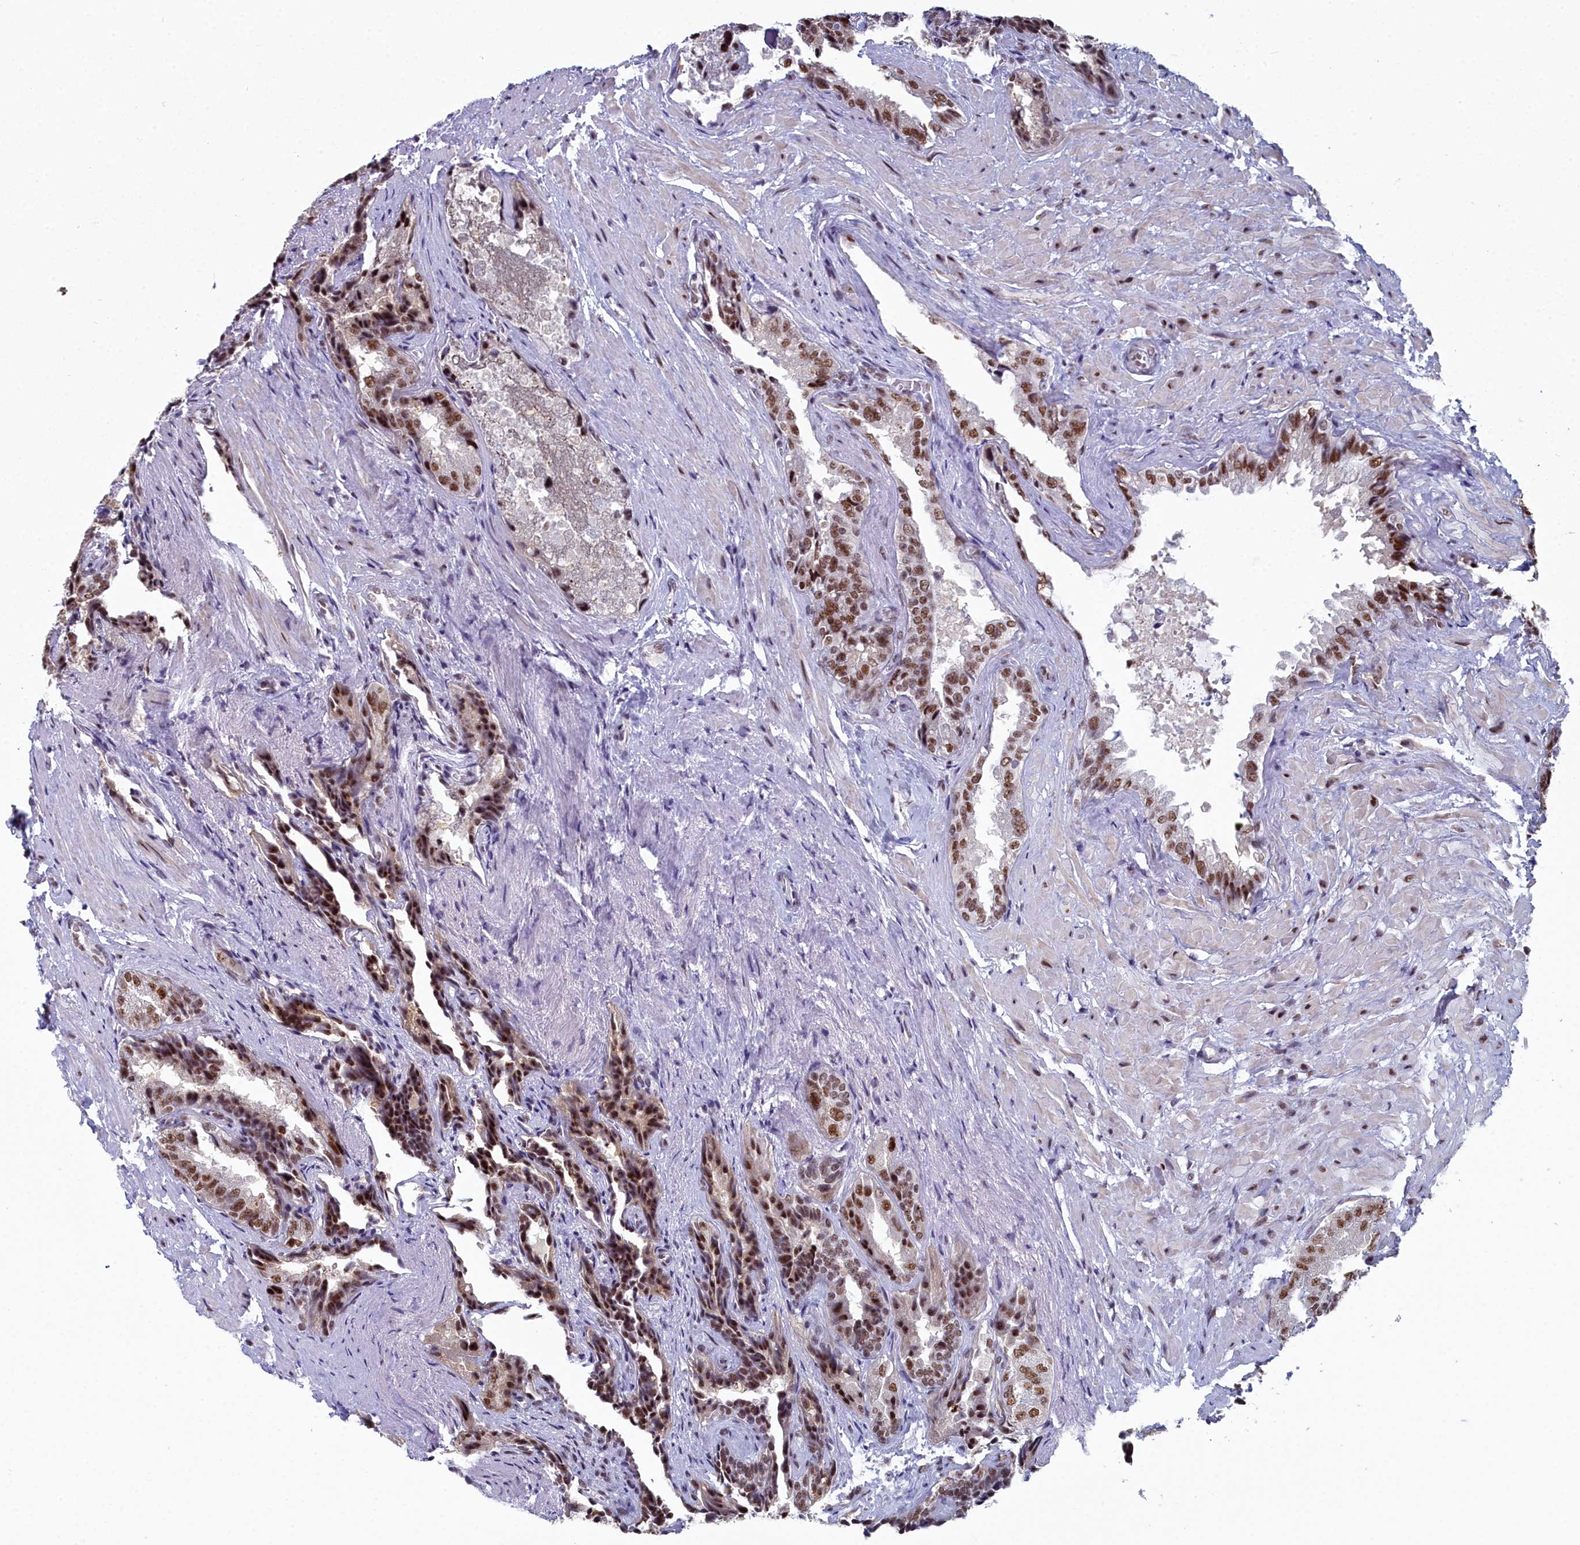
{"staining": {"intensity": "strong", "quantity": ">75%", "location": "nuclear"}, "tissue": "seminal vesicle", "cell_type": "Glandular cells", "image_type": "normal", "snomed": [{"axis": "morphology", "description": "Normal tissue, NOS"}, {"axis": "topography", "description": "Seminal veicle"}, {"axis": "topography", "description": "Peripheral nerve tissue"}], "caption": "A high amount of strong nuclear expression is seen in approximately >75% of glandular cells in benign seminal vesicle.", "gene": "SF3B3", "patient": {"sex": "male", "age": 63}}